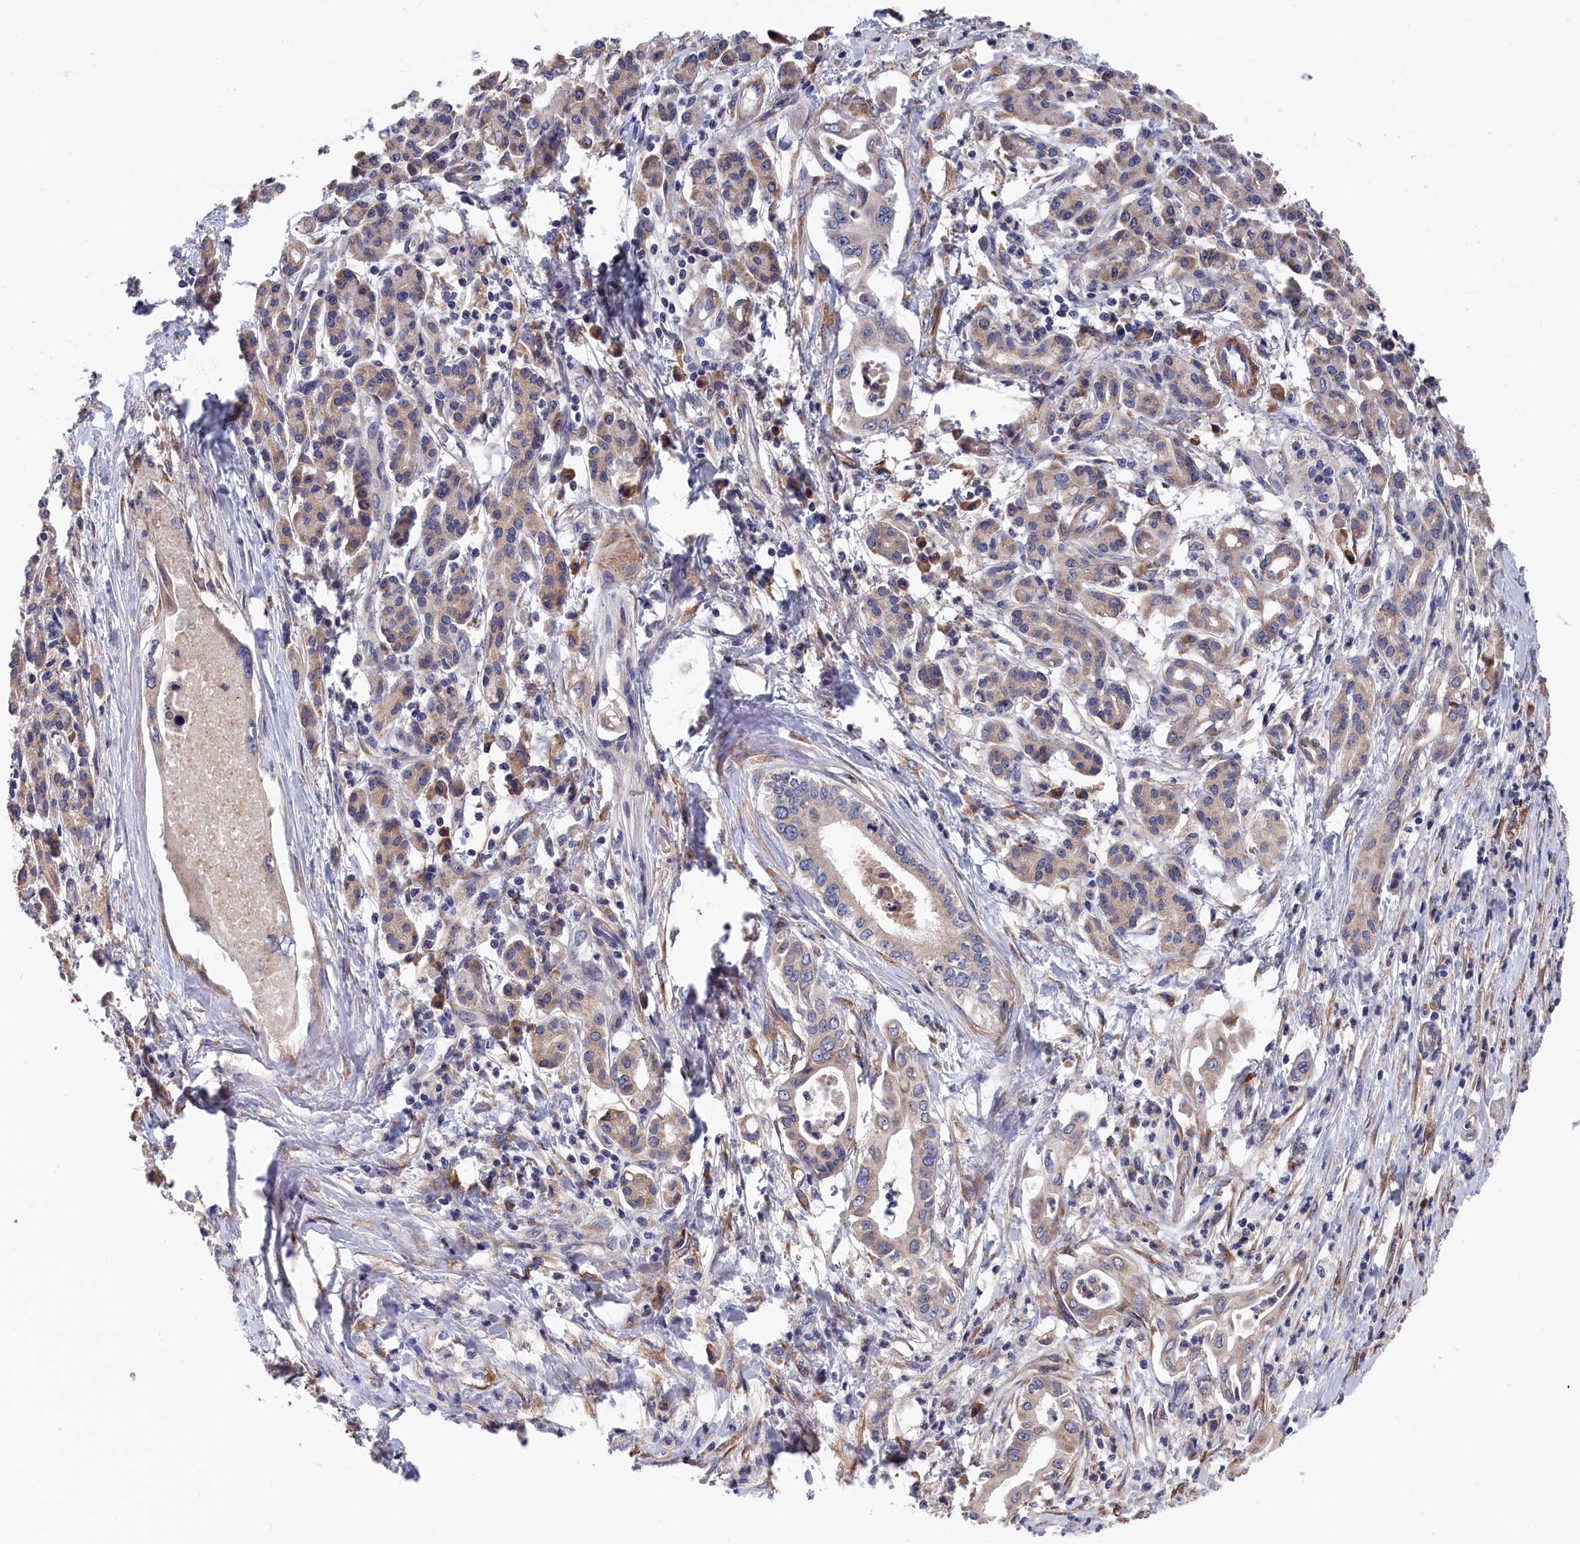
{"staining": {"intensity": "weak", "quantity": "<25%", "location": "cytoplasmic/membranous"}, "tissue": "pancreatic cancer", "cell_type": "Tumor cells", "image_type": "cancer", "snomed": [{"axis": "morphology", "description": "Adenocarcinoma, NOS"}, {"axis": "topography", "description": "Pancreas"}], "caption": "This is an immunohistochemistry histopathology image of pancreatic adenocarcinoma. There is no staining in tumor cells.", "gene": "CYB5D2", "patient": {"sex": "female", "age": 77}}